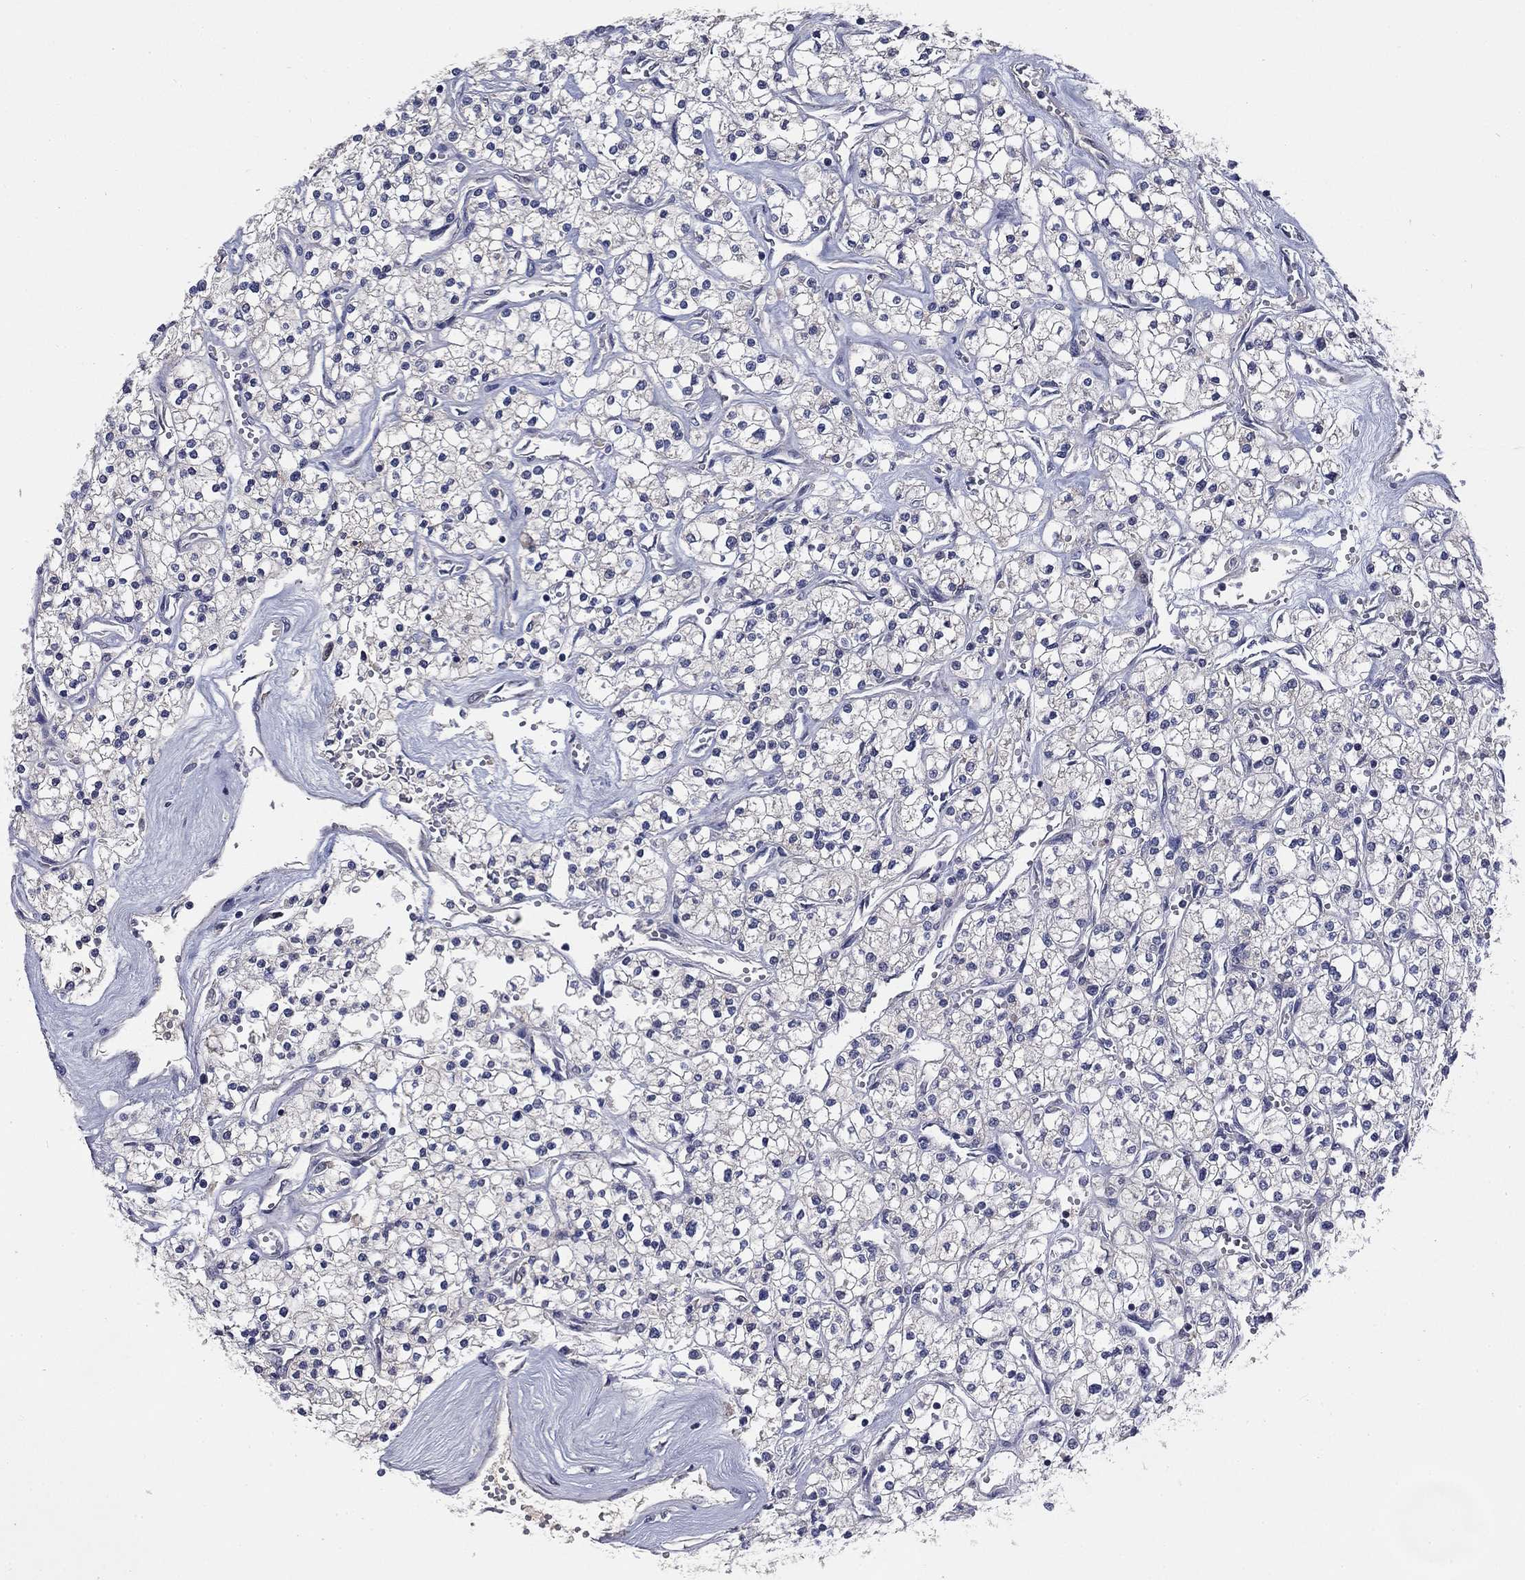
{"staining": {"intensity": "negative", "quantity": "none", "location": "none"}, "tissue": "renal cancer", "cell_type": "Tumor cells", "image_type": "cancer", "snomed": [{"axis": "morphology", "description": "Adenocarcinoma, NOS"}, {"axis": "topography", "description": "Kidney"}], "caption": "A photomicrograph of human adenocarcinoma (renal) is negative for staining in tumor cells. Nuclei are stained in blue.", "gene": "CD274", "patient": {"sex": "male", "age": 80}}